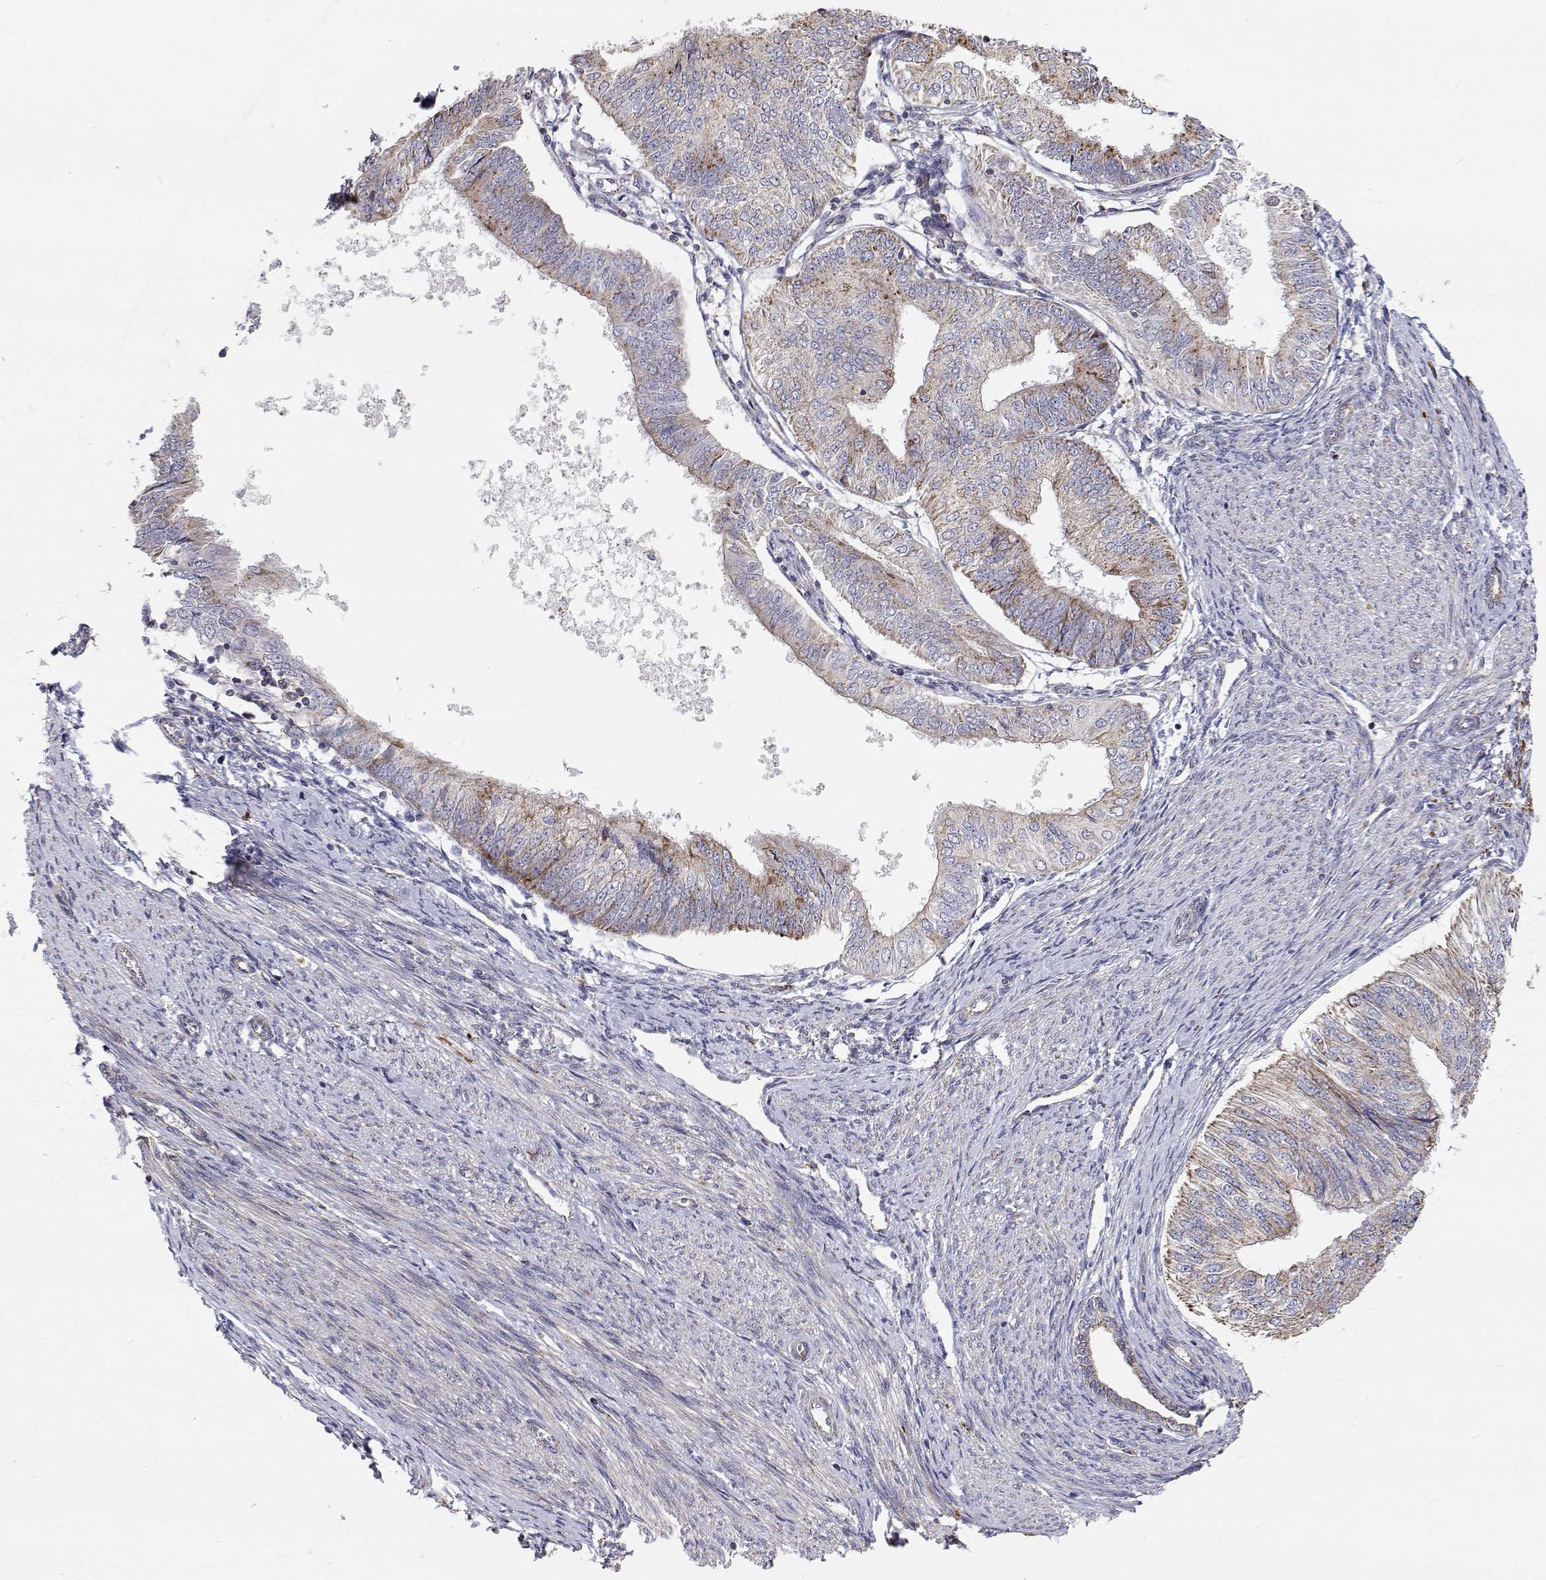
{"staining": {"intensity": "moderate", "quantity": "<25%", "location": "cytoplasmic/membranous"}, "tissue": "endometrial cancer", "cell_type": "Tumor cells", "image_type": "cancer", "snomed": [{"axis": "morphology", "description": "Adenocarcinoma, NOS"}, {"axis": "topography", "description": "Endometrium"}], "caption": "Protein staining of endometrial cancer tissue exhibits moderate cytoplasmic/membranous positivity in approximately <25% of tumor cells. Immunohistochemistry stains the protein of interest in brown and the nuclei are stained blue.", "gene": "SPICE1", "patient": {"sex": "female", "age": 58}}